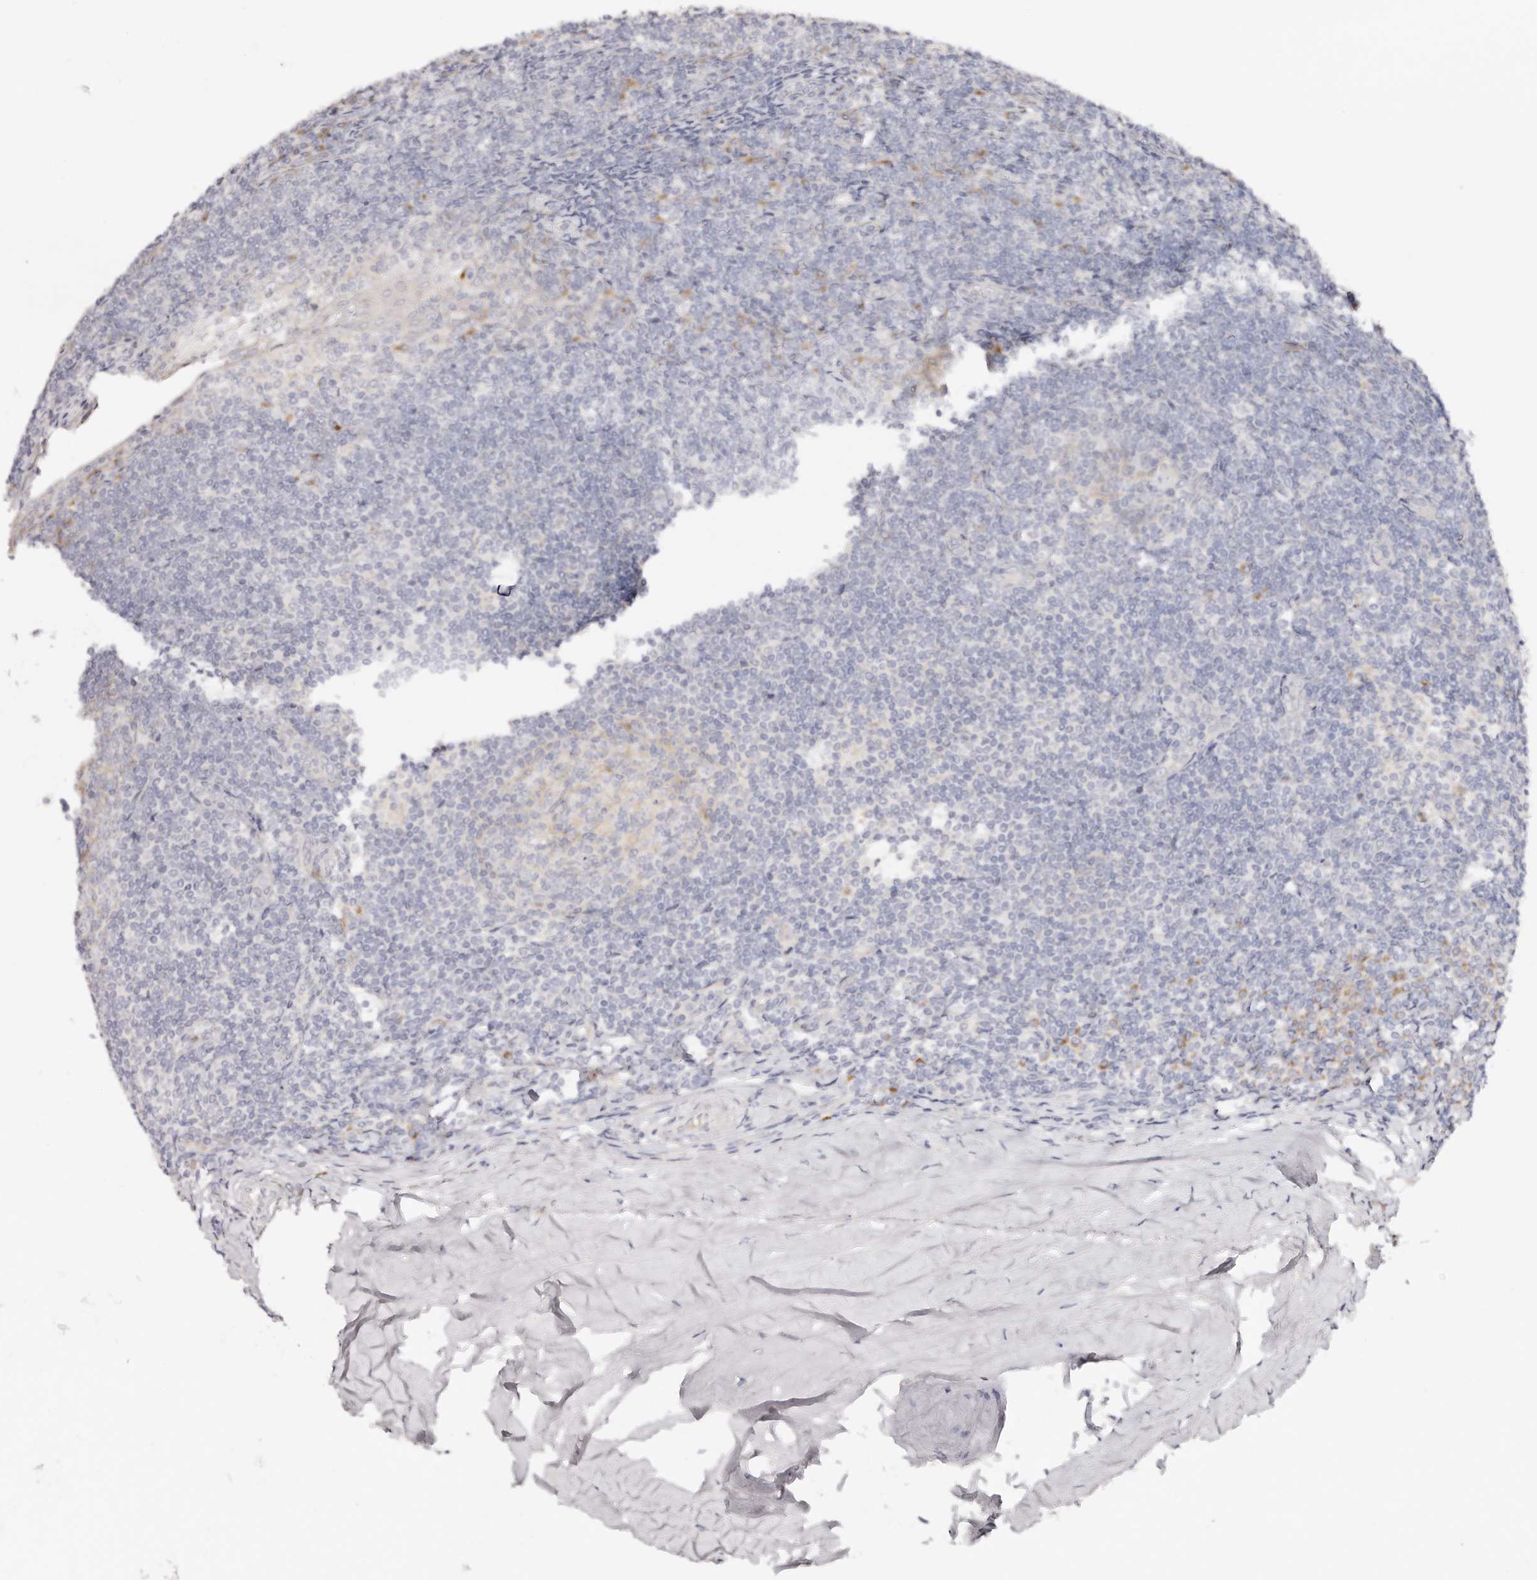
{"staining": {"intensity": "weak", "quantity": "<25%", "location": "cytoplasmic/membranous"}, "tissue": "tonsil", "cell_type": "Germinal center cells", "image_type": "normal", "snomed": [{"axis": "morphology", "description": "Normal tissue, NOS"}, {"axis": "topography", "description": "Tonsil"}], "caption": "Immunohistochemistry (IHC) of normal human tonsil exhibits no staining in germinal center cells. (DAB (3,3'-diaminobenzidine) immunohistochemistry (IHC) with hematoxylin counter stain).", "gene": "DNASE1", "patient": {"sex": "male", "age": 37}}